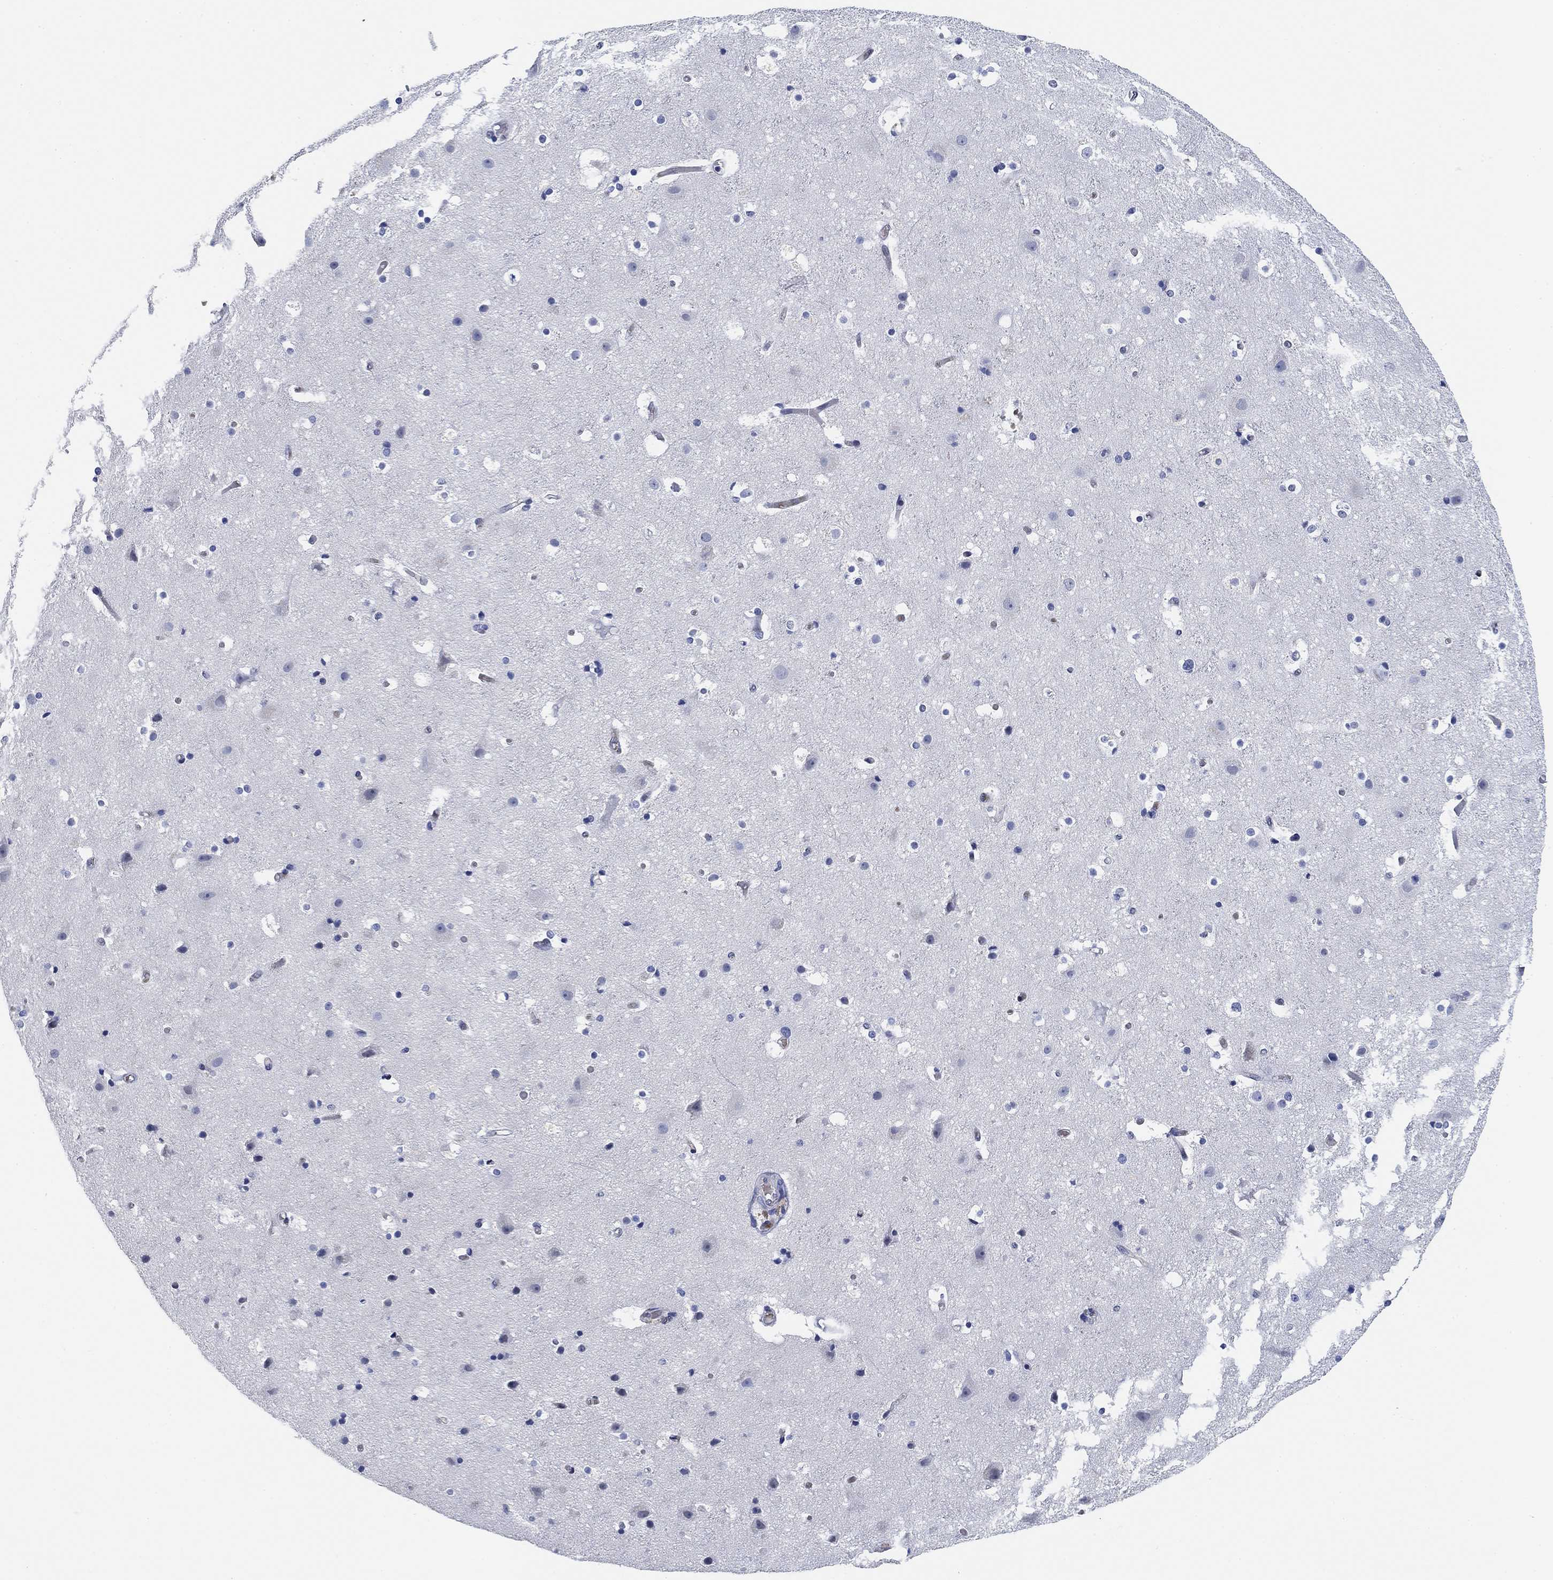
{"staining": {"intensity": "negative", "quantity": "none", "location": "none"}, "tissue": "cerebral cortex", "cell_type": "Endothelial cells", "image_type": "normal", "snomed": [{"axis": "morphology", "description": "Normal tissue, NOS"}, {"axis": "topography", "description": "Cerebral cortex"}], "caption": "Endothelial cells are negative for brown protein staining in benign cerebral cortex. (Stains: DAB (3,3'-diaminobenzidine) immunohistochemistry (IHC) with hematoxylin counter stain, Microscopy: brightfield microscopy at high magnification).", "gene": "PAX6", "patient": {"sex": "female", "age": 52}}